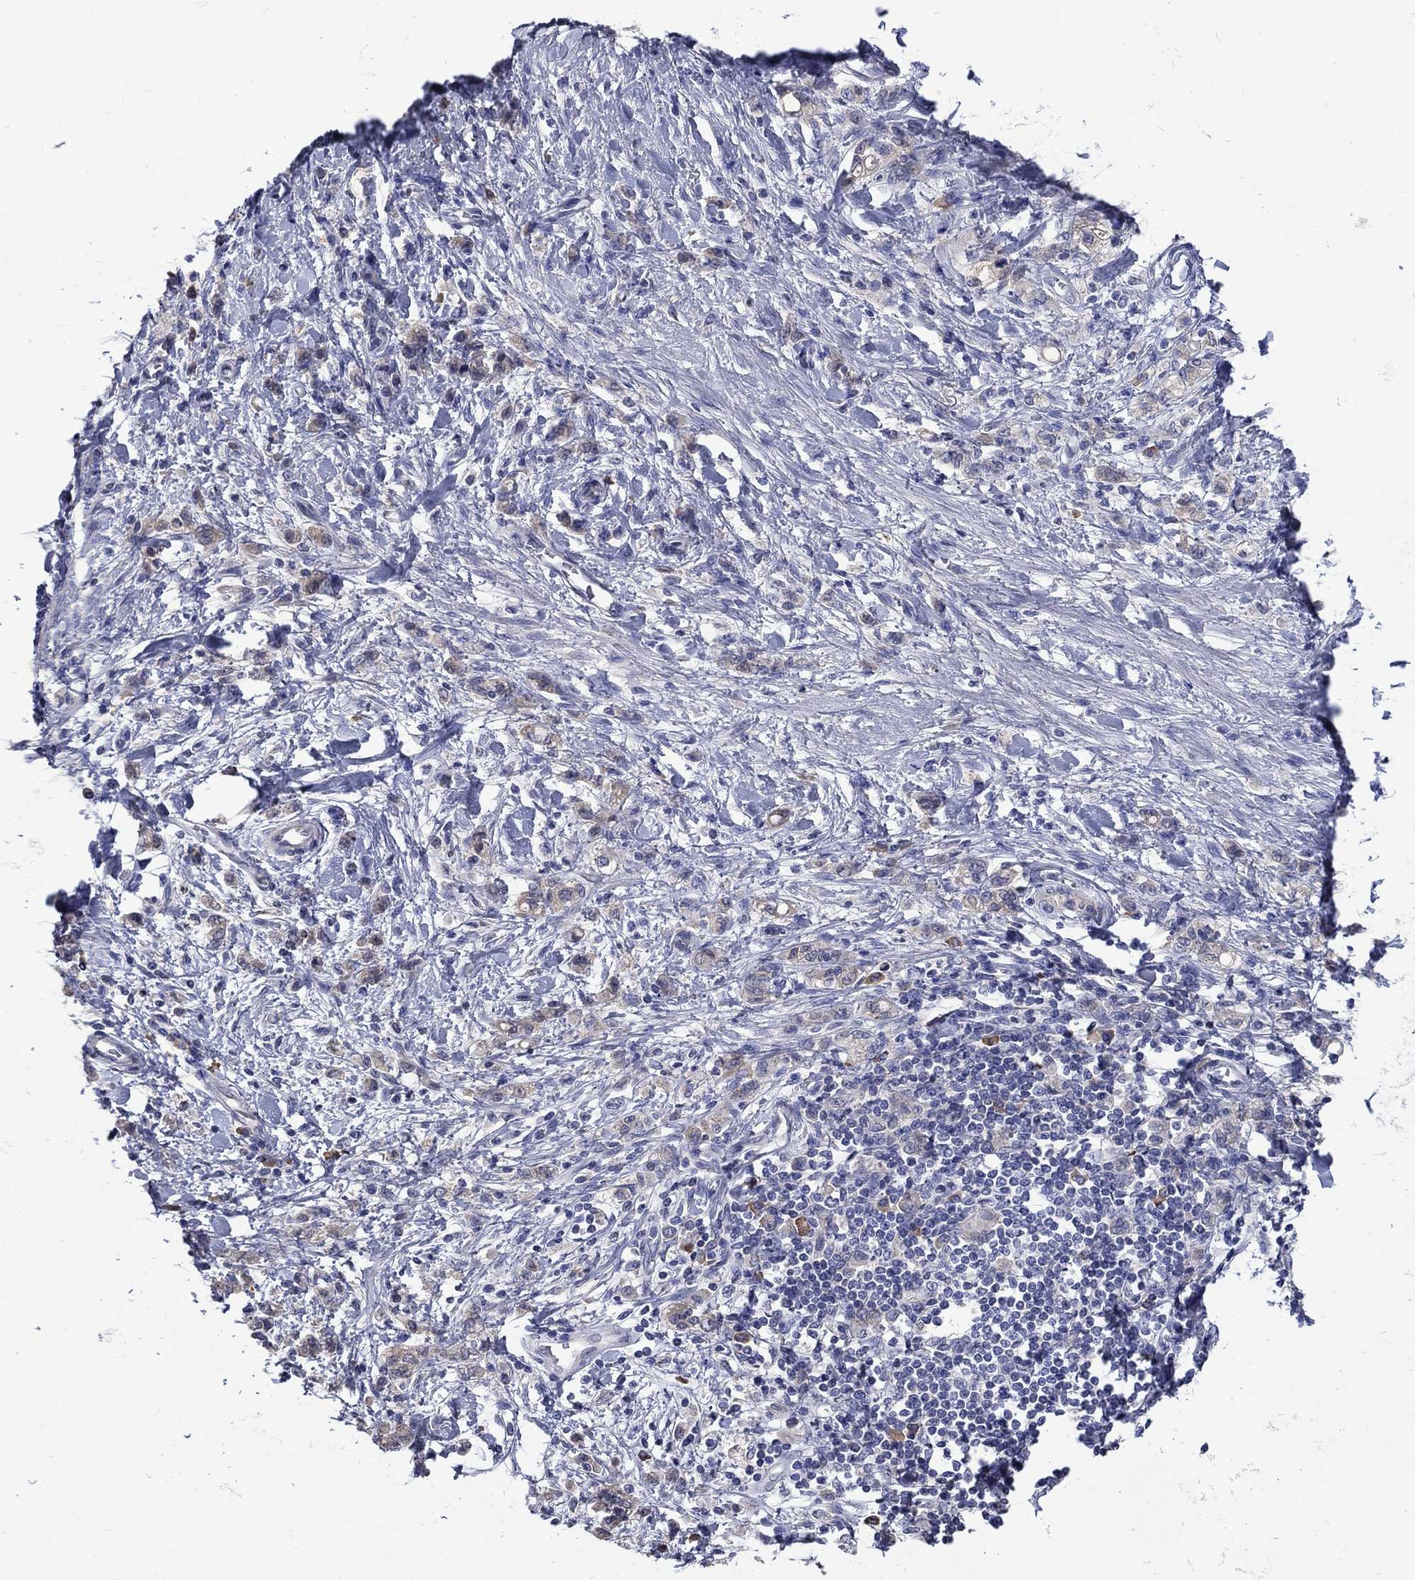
{"staining": {"intensity": "weak", "quantity": "<25%", "location": "cytoplasmic/membranous"}, "tissue": "stomach cancer", "cell_type": "Tumor cells", "image_type": "cancer", "snomed": [{"axis": "morphology", "description": "Adenocarcinoma, NOS"}, {"axis": "topography", "description": "Stomach"}], "caption": "The immunohistochemistry (IHC) image has no significant positivity in tumor cells of stomach cancer tissue.", "gene": "SULT2B1", "patient": {"sex": "male", "age": 77}}